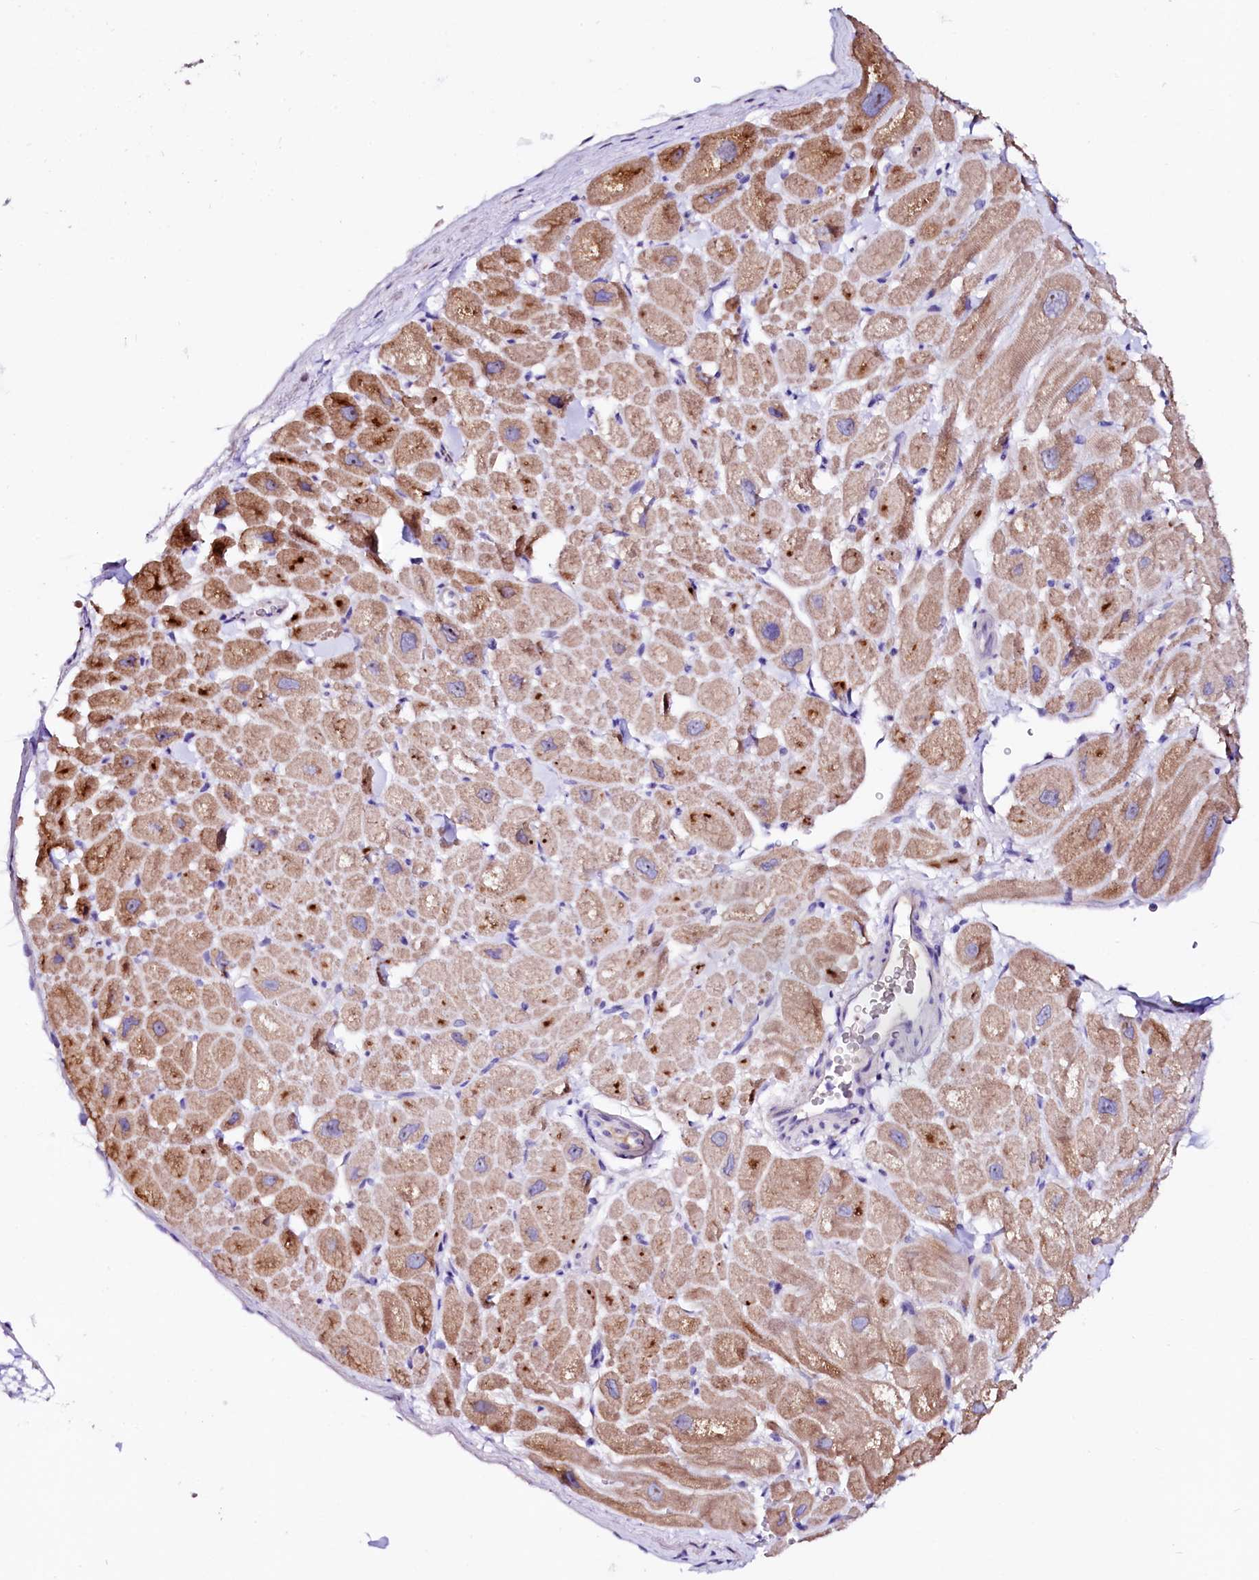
{"staining": {"intensity": "moderate", "quantity": ">75%", "location": "cytoplasmic/membranous"}, "tissue": "heart muscle", "cell_type": "Cardiomyocytes", "image_type": "normal", "snomed": [{"axis": "morphology", "description": "Normal tissue, NOS"}, {"axis": "topography", "description": "Heart"}], "caption": "Benign heart muscle was stained to show a protein in brown. There is medium levels of moderate cytoplasmic/membranous staining in about >75% of cardiomyocytes.", "gene": "BTBD16", "patient": {"sex": "male", "age": 49}}